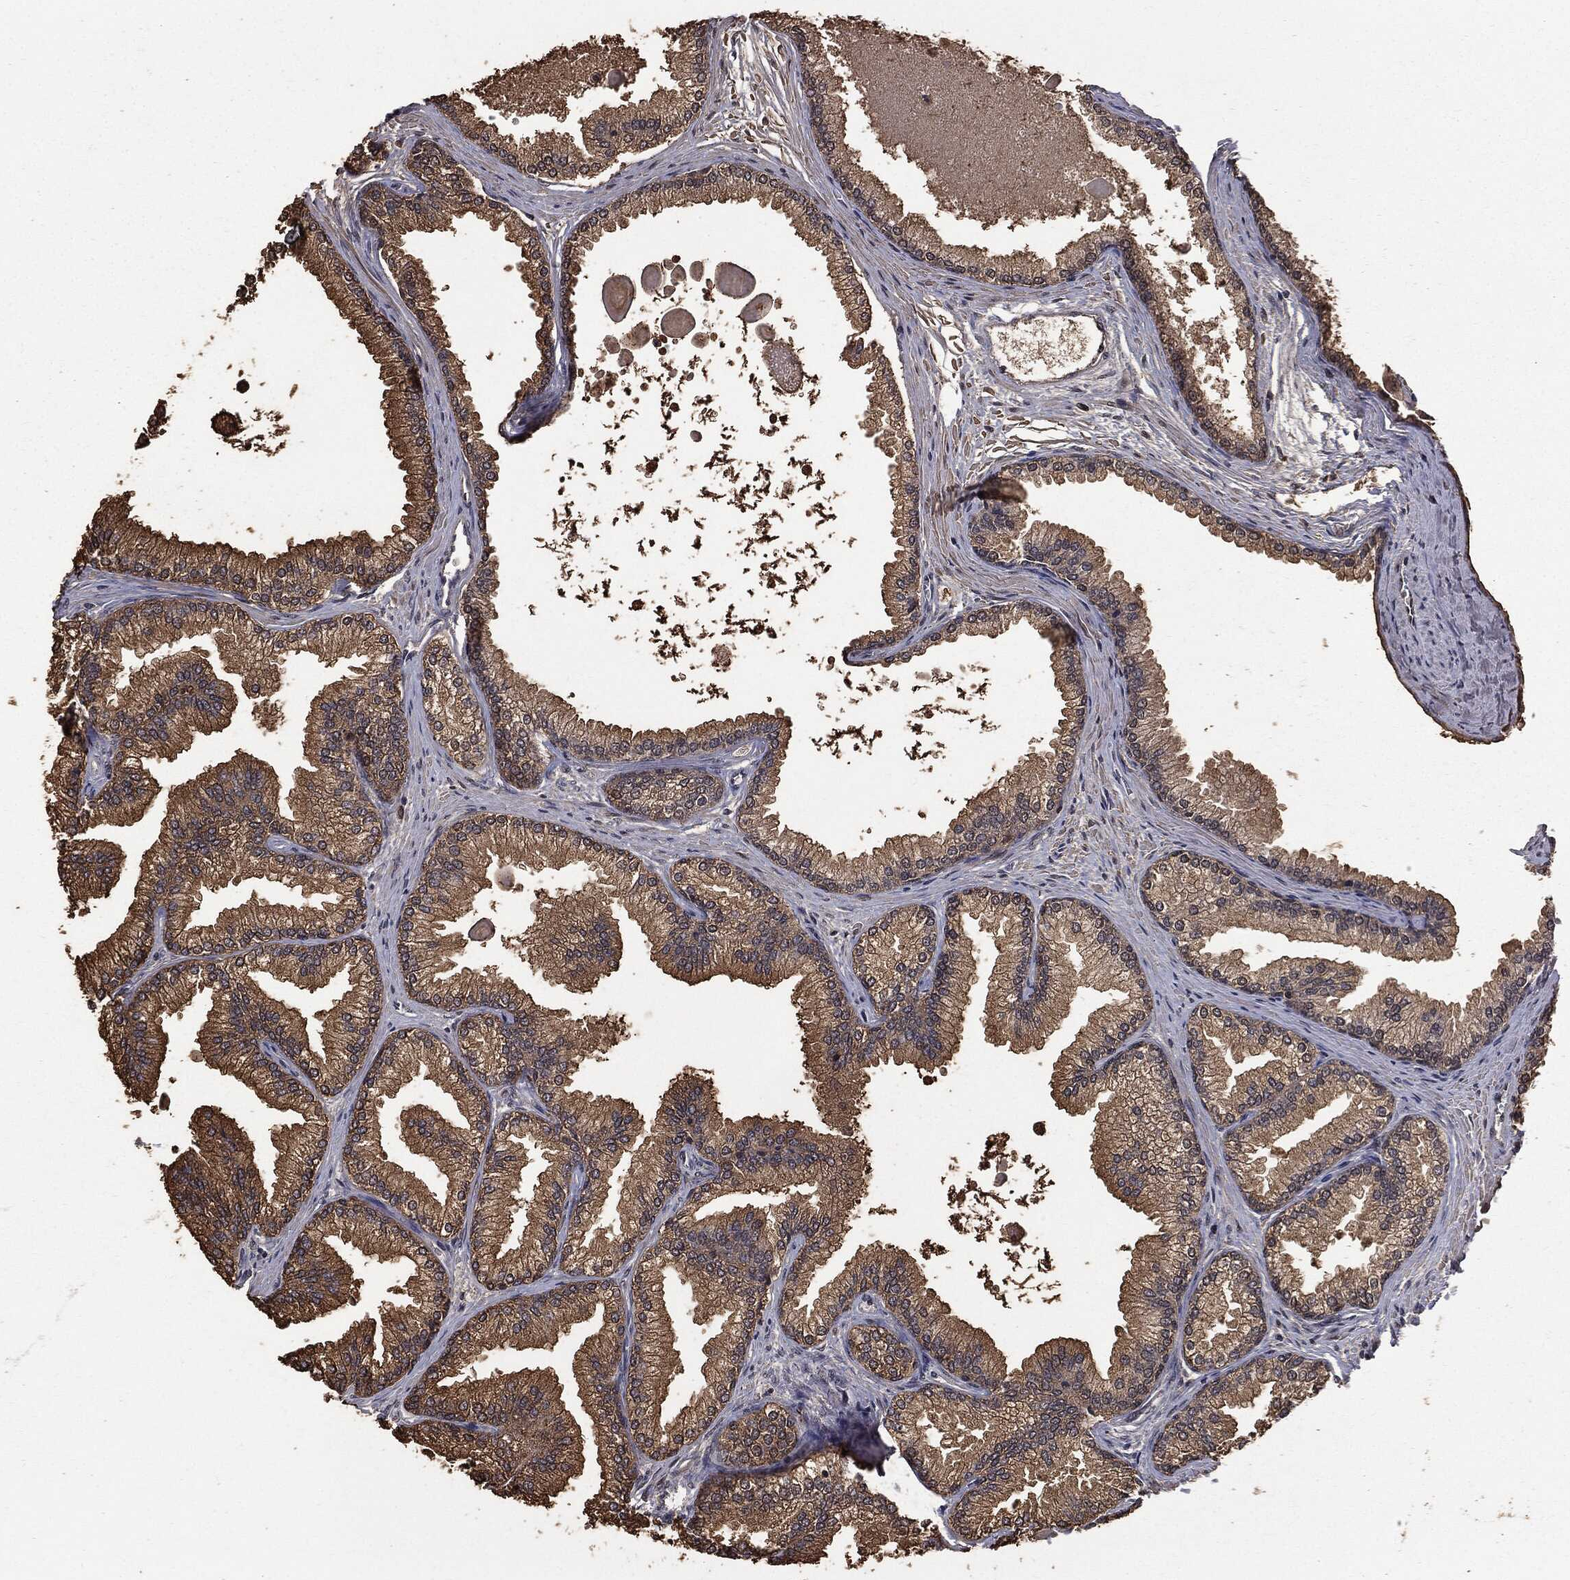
{"staining": {"intensity": "moderate", "quantity": ">75%", "location": "cytoplasmic/membranous,nuclear"}, "tissue": "prostate", "cell_type": "Glandular cells", "image_type": "normal", "snomed": [{"axis": "morphology", "description": "Normal tissue, NOS"}, {"axis": "topography", "description": "Prostate"}], "caption": "Immunohistochemistry histopathology image of unremarkable prostate: human prostate stained using immunohistochemistry reveals medium levels of moderate protein expression localized specifically in the cytoplasmic/membranous,nuclear of glandular cells, appearing as a cytoplasmic/membranous,nuclear brown color.", "gene": "JMJD6", "patient": {"sex": "male", "age": 72}}